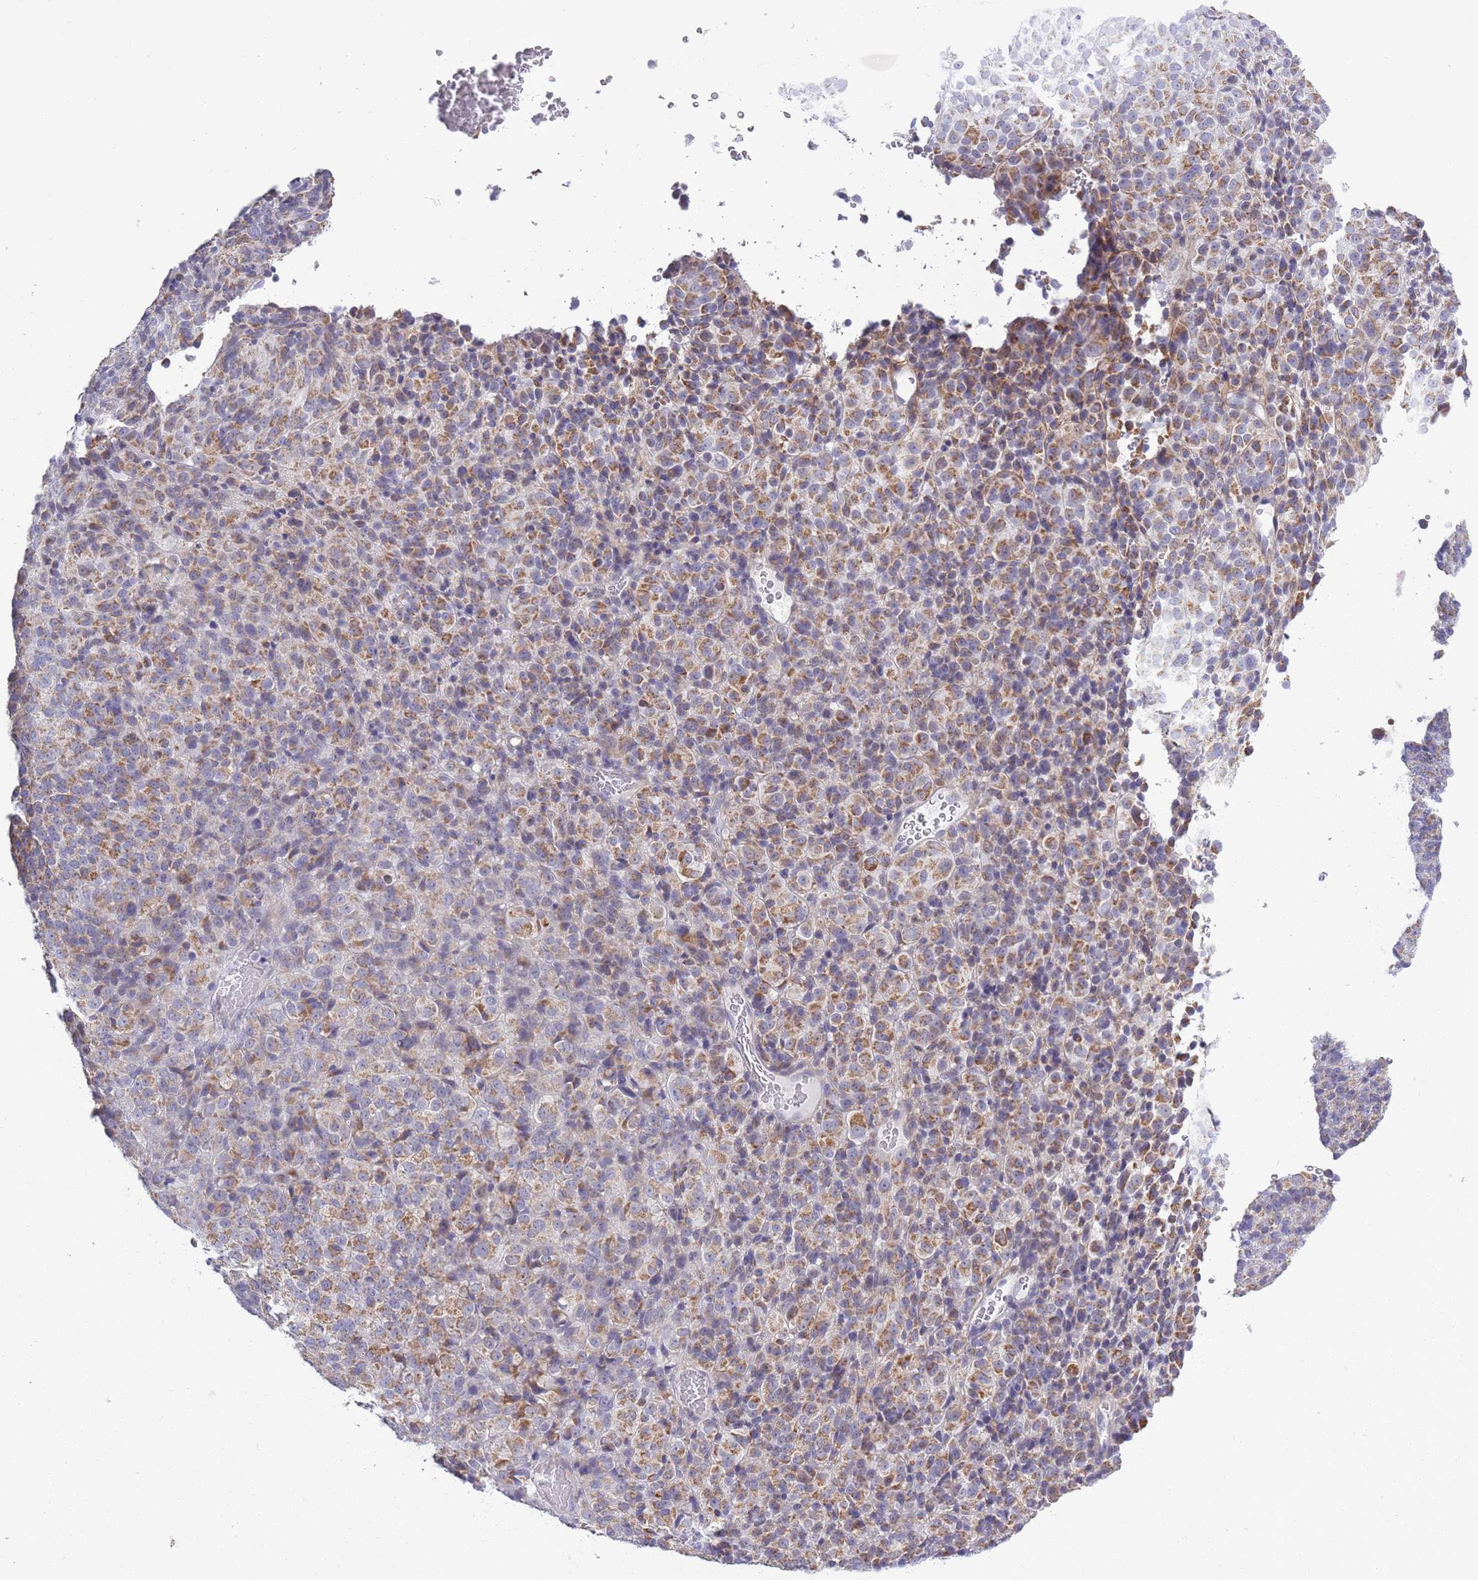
{"staining": {"intensity": "moderate", "quantity": "25%-75%", "location": "cytoplasmic/membranous"}, "tissue": "melanoma", "cell_type": "Tumor cells", "image_type": "cancer", "snomed": [{"axis": "morphology", "description": "Malignant melanoma, Metastatic site"}, {"axis": "topography", "description": "Brain"}], "caption": "Protein expression analysis of melanoma demonstrates moderate cytoplasmic/membranous staining in approximately 25%-75% of tumor cells.", "gene": "ZBTB24", "patient": {"sex": "female", "age": 56}}